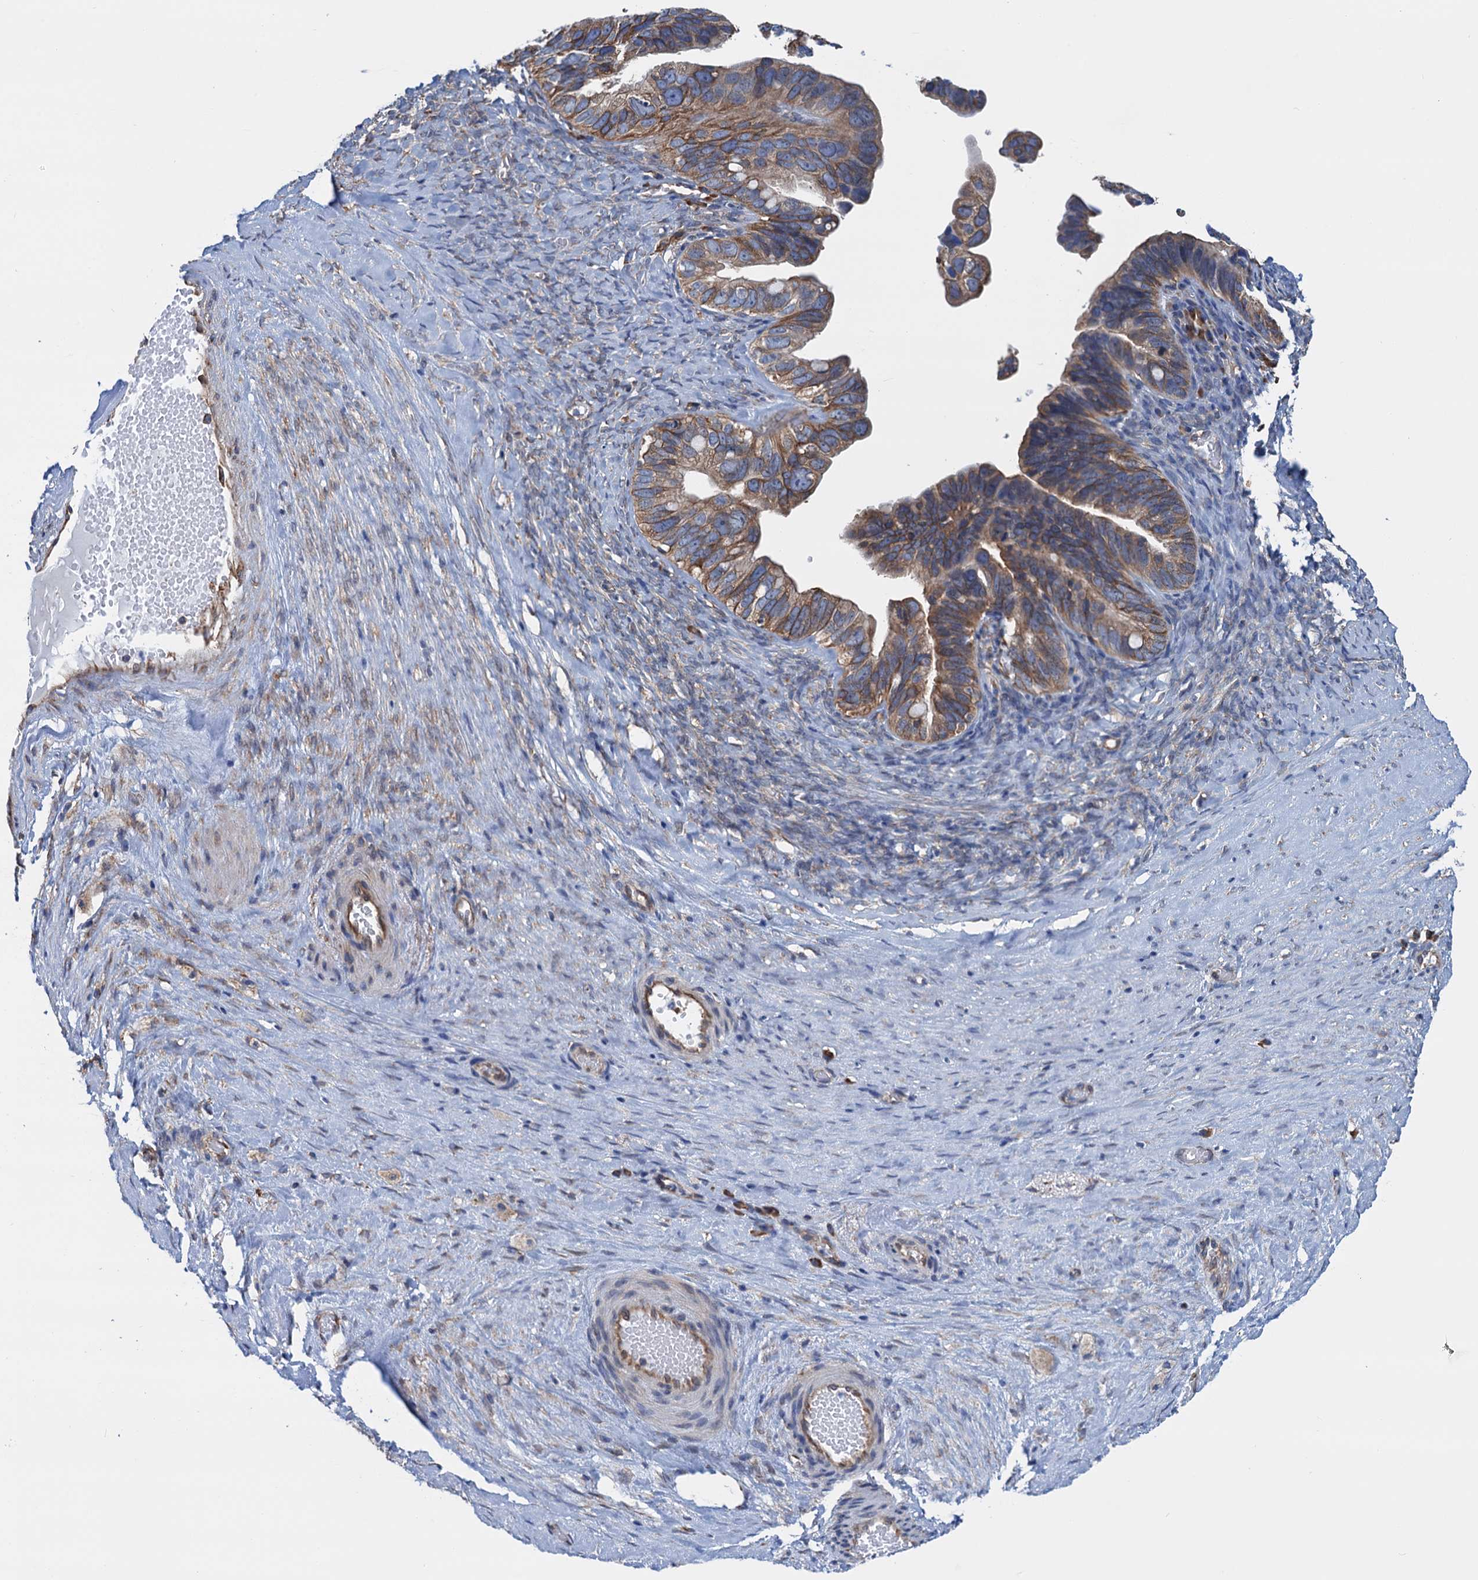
{"staining": {"intensity": "moderate", "quantity": "25%-75%", "location": "cytoplasmic/membranous"}, "tissue": "ovarian cancer", "cell_type": "Tumor cells", "image_type": "cancer", "snomed": [{"axis": "morphology", "description": "Cystadenocarcinoma, serous, NOS"}, {"axis": "topography", "description": "Ovary"}], "caption": "A brown stain shows moderate cytoplasmic/membranous staining of a protein in human ovarian serous cystadenocarcinoma tumor cells. The staining was performed using DAB (3,3'-diaminobenzidine) to visualize the protein expression in brown, while the nuclei were stained in blue with hematoxylin (Magnification: 20x).", "gene": "SLC12A7", "patient": {"sex": "female", "age": 56}}